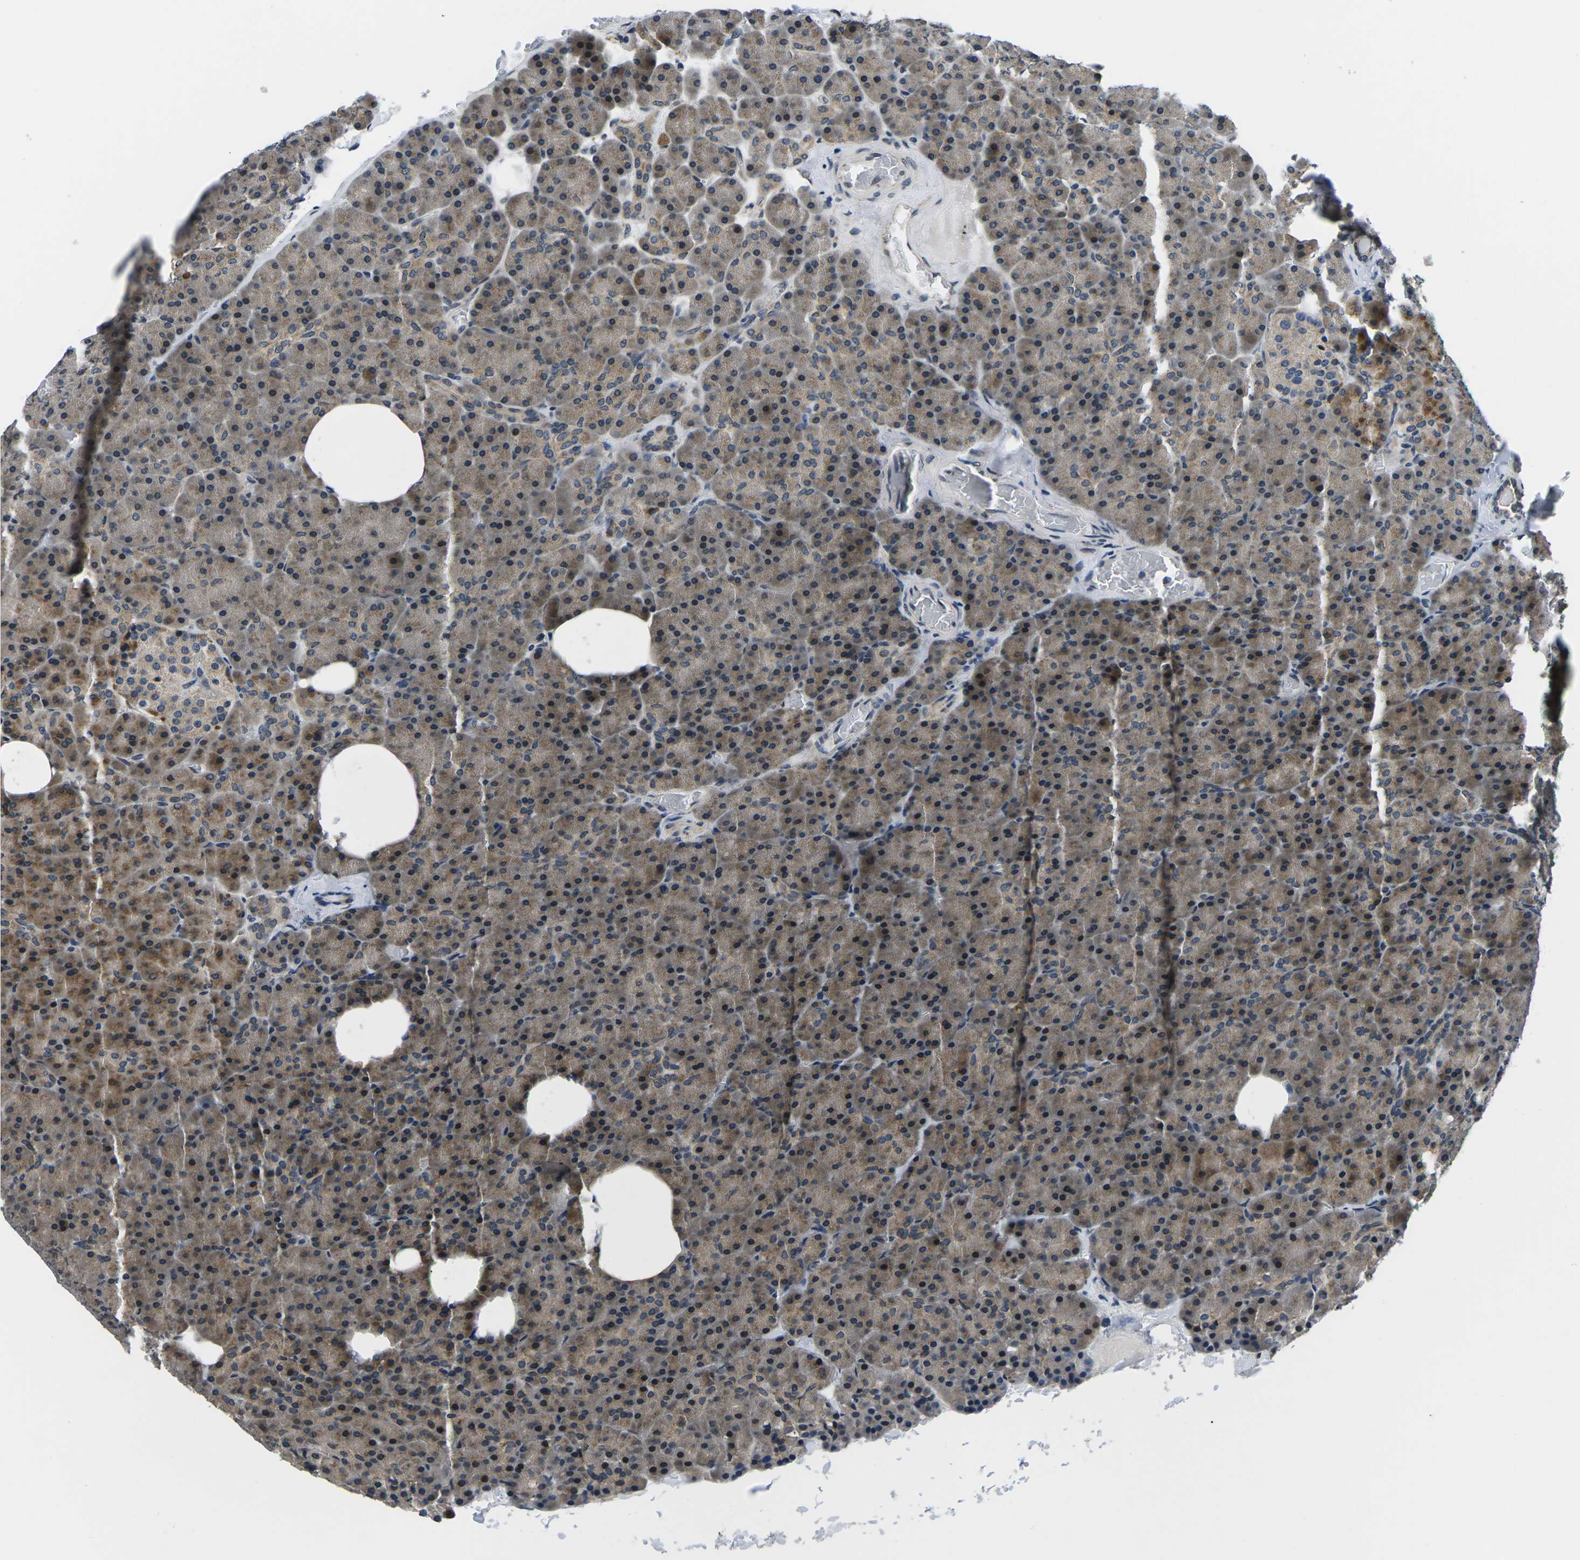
{"staining": {"intensity": "moderate", "quantity": ">75%", "location": "cytoplasmic/membranous,nuclear"}, "tissue": "pancreas", "cell_type": "Exocrine glandular cells", "image_type": "normal", "snomed": [{"axis": "morphology", "description": "Normal tissue, NOS"}, {"axis": "topography", "description": "Pancreas"}], "caption": "Protein positivity by IHC demonstrates moderate cytoplasmic/membranous,nuclear positivity in approximately >75% of exocrine glandular cells in unremarkable pancreas. The staining is performed using DAB brown chromogen to label protein expression. The nuclei are counter-stained blue using hematoxylin.", "gene": "SNX10", "patient": {"sex": "female", "age": 35}}